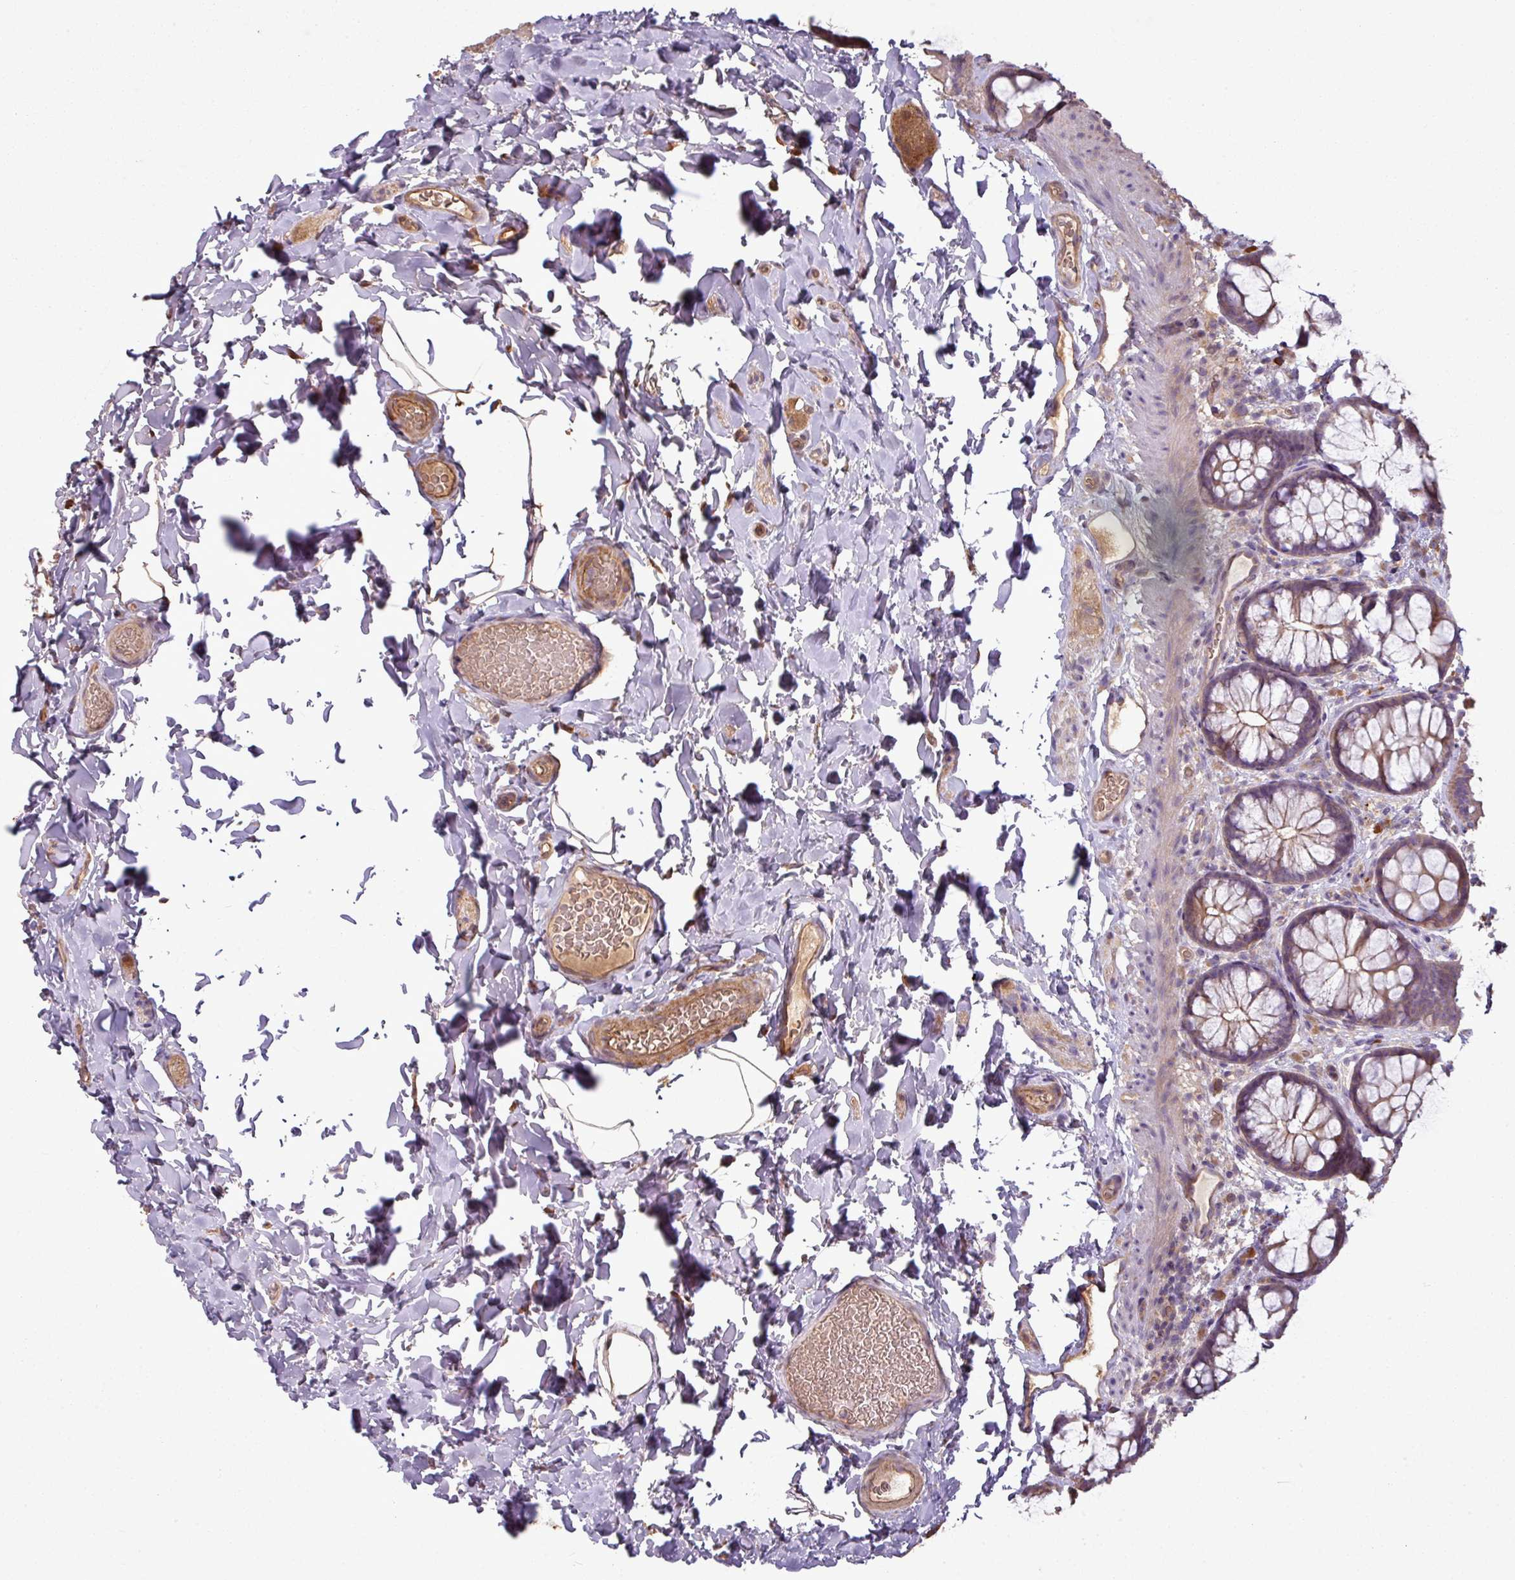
{"staining": {"intensity": "weak", "quantity": ">75%", "location": "cytoplasmic/membranous"}, "tissue": "colon", "cell_type": "Endothelial cells", "image_type": "normal", "snomed": [{"axis": "morphology", "description": "Normal tissue, NOS"}, {"axis": "topography", "description": "Colon"}], "caption": "The image shows a brown stain indicating the presence of a protein in the cytoplasmic/membranous of endothelial cells in colon.", "gene": "NHSL2", "patient": {"sex": "male", "age": 46}}